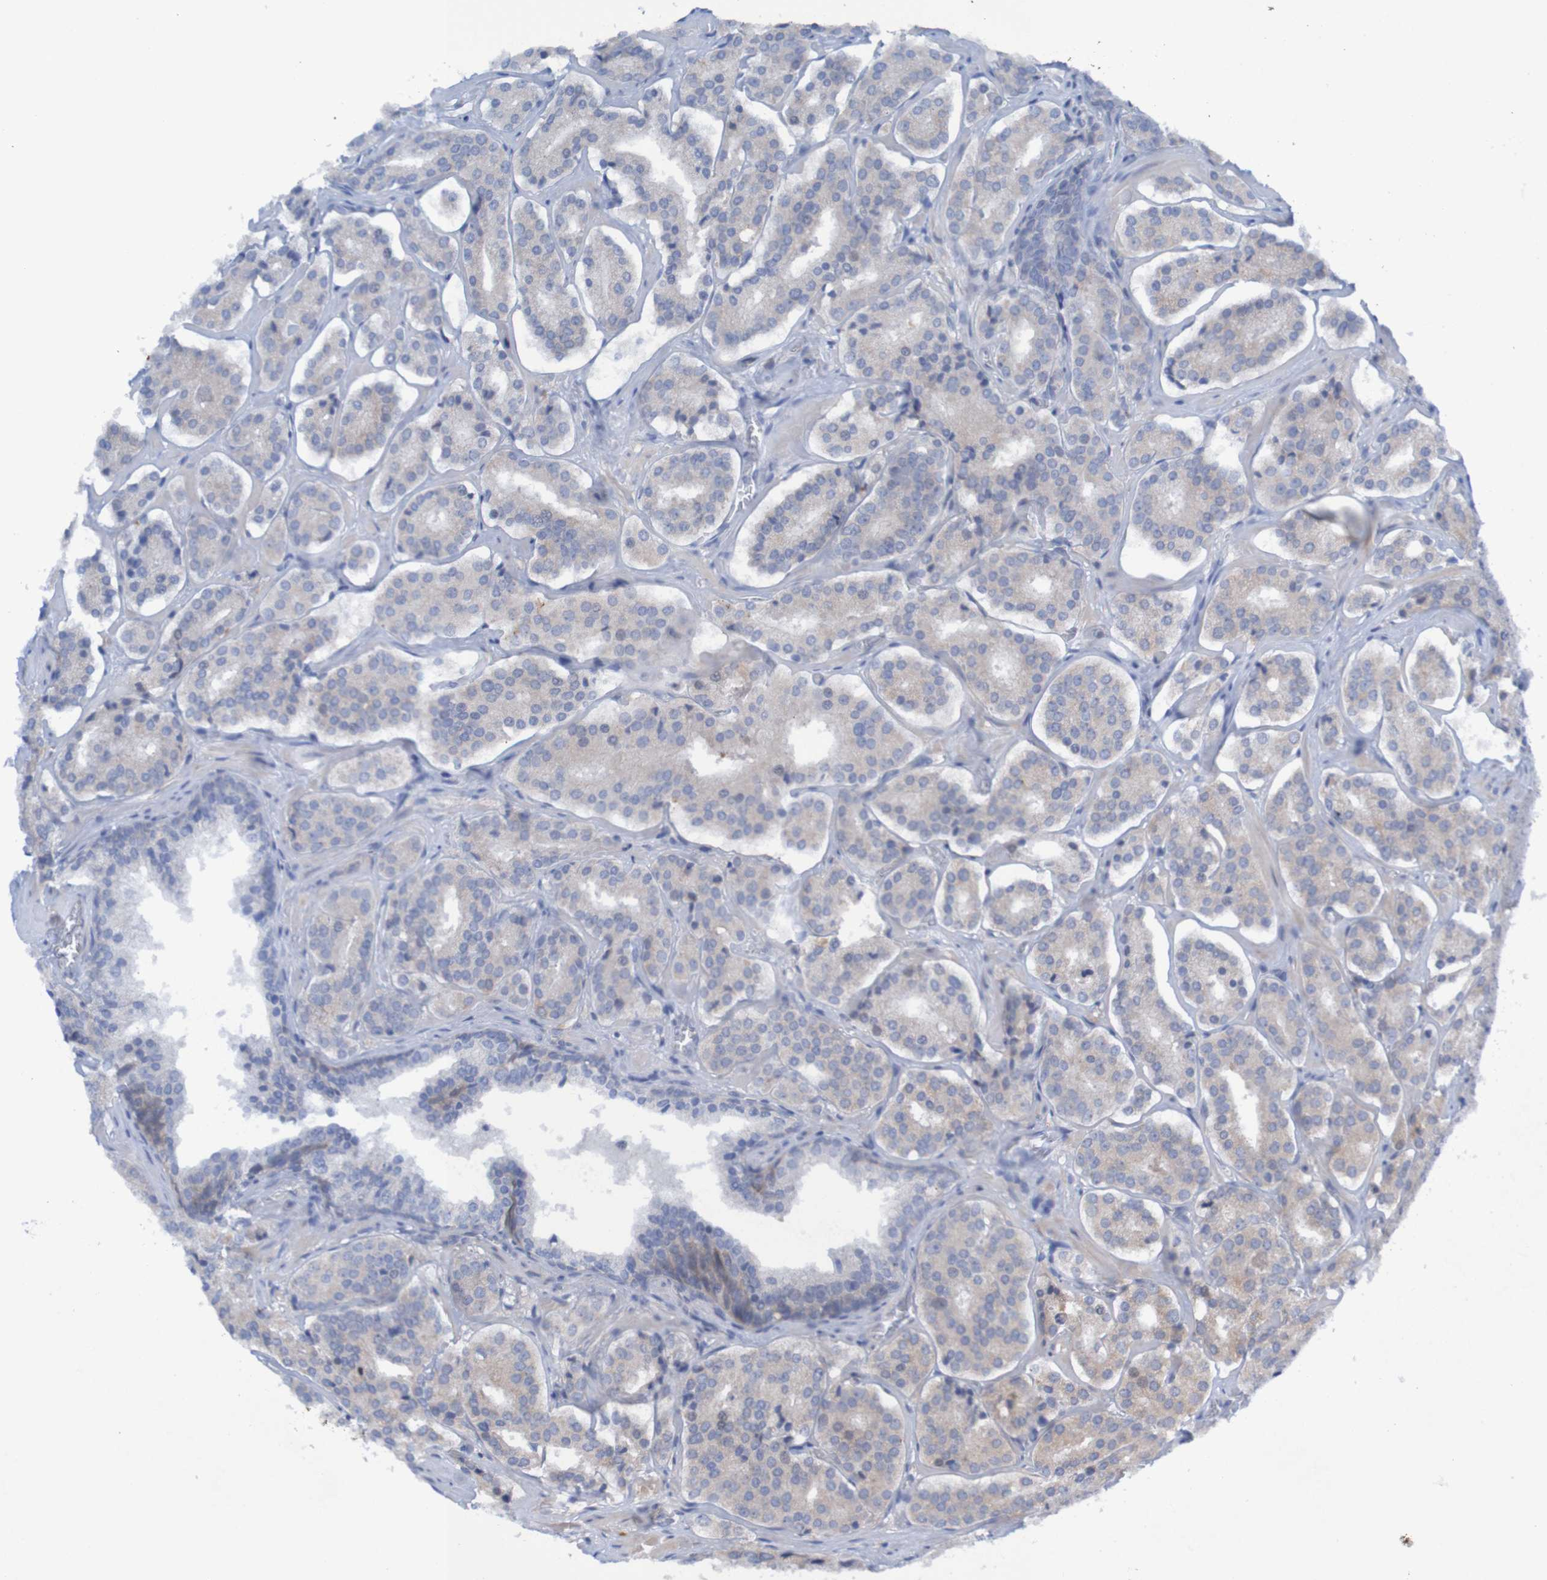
{"staining": {"intensity": "negative", "quantity": "none", "location": "none"}, "tissue": "prostate cancer", "cell_type": "Tumor cells", "image_type": "cancer", "snomed": [{"axis": "morphology", "description": "Adenocarcinoma, High grade"}, {"axis": "topography", "description": "Prostate"}], "caption": "A micrograph of human prostate cancer is negative for staining in tumor cells.", "gene": "ANGPT4", "patient": {"sex": "male", "age": 60}}